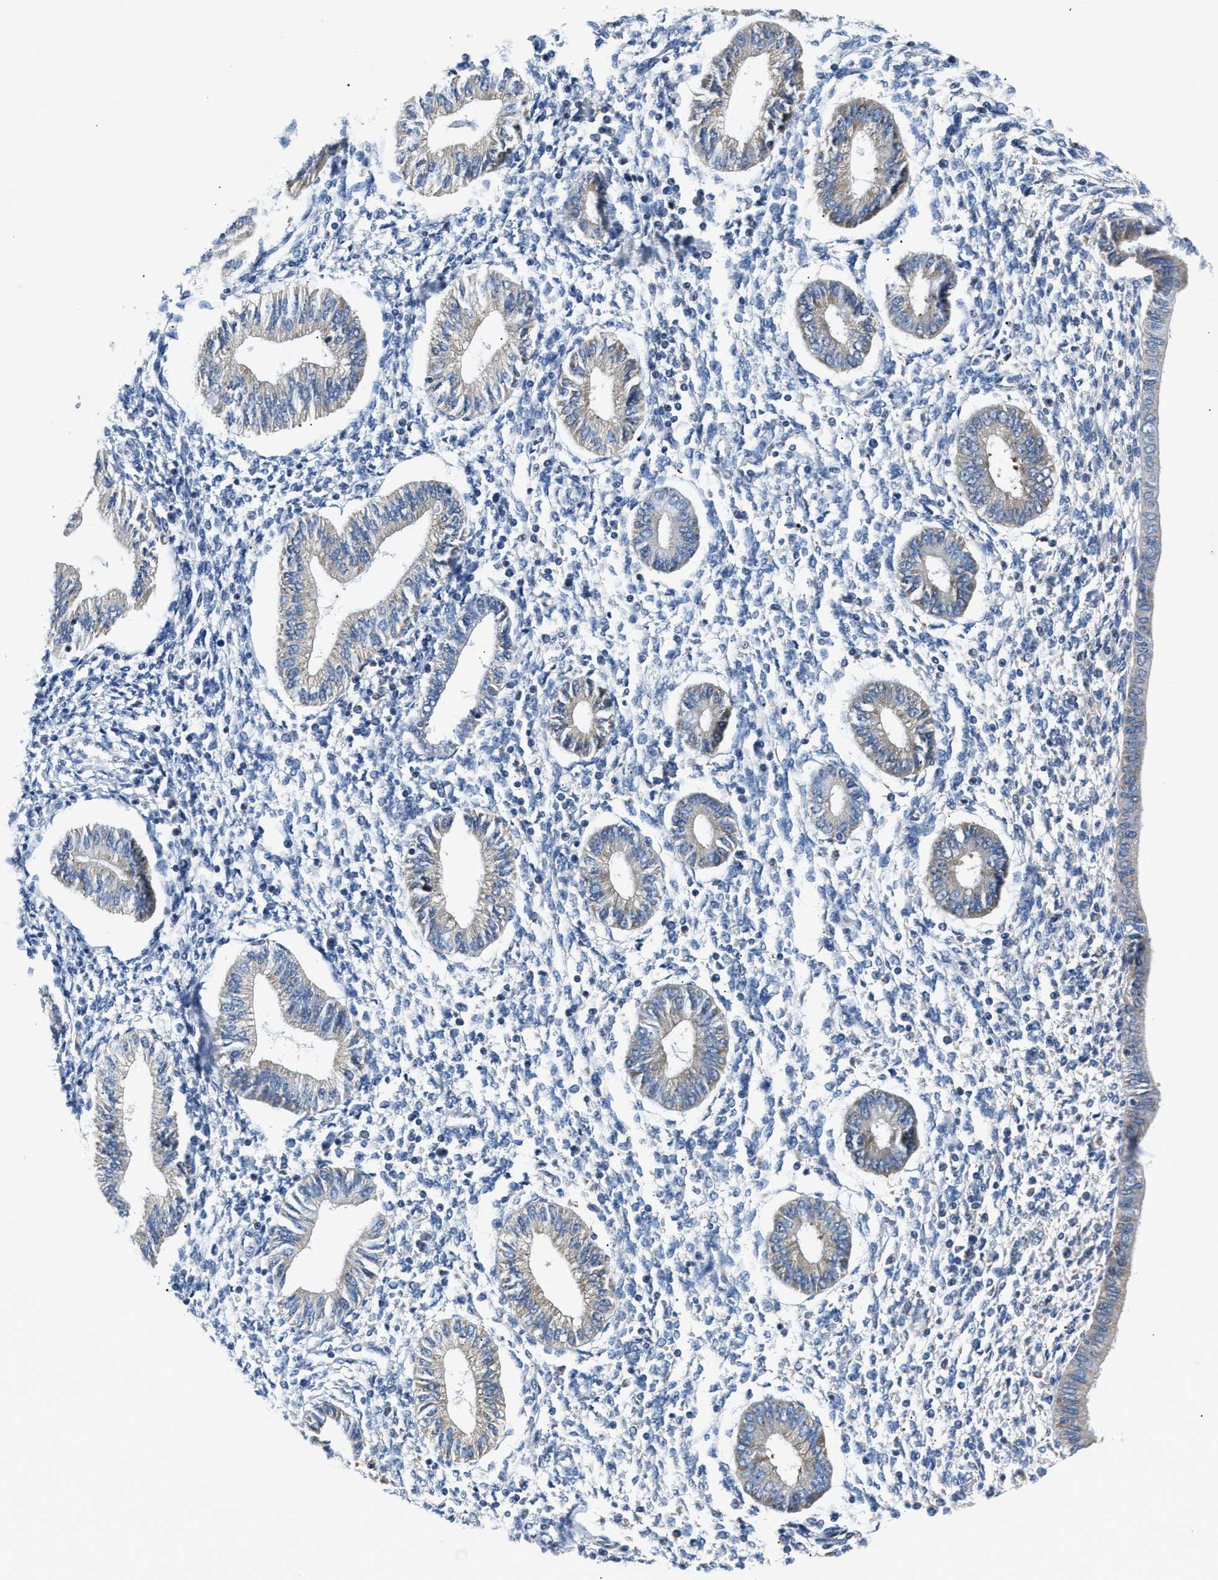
{"staining": {"intensity": "negative", "quantity": "none", "location": "none"}, "tissue": "endometrium", "cell_type": "Cells in endometrial stroma", "image_type": "normal", "snomed": [{"axis": "morphology", "description": "Normal tissue, NOS"}, {"axis": "topography", "description": "Endometrium"}], "caption": "High power microscopy photomicrograph of an immunohistochemistry image of unremarkable endometrium, revealing no significant expression in cells in endometrial stroma.", "gene": "HDHD3", "patient": {"sex": "female", "age": 50}}